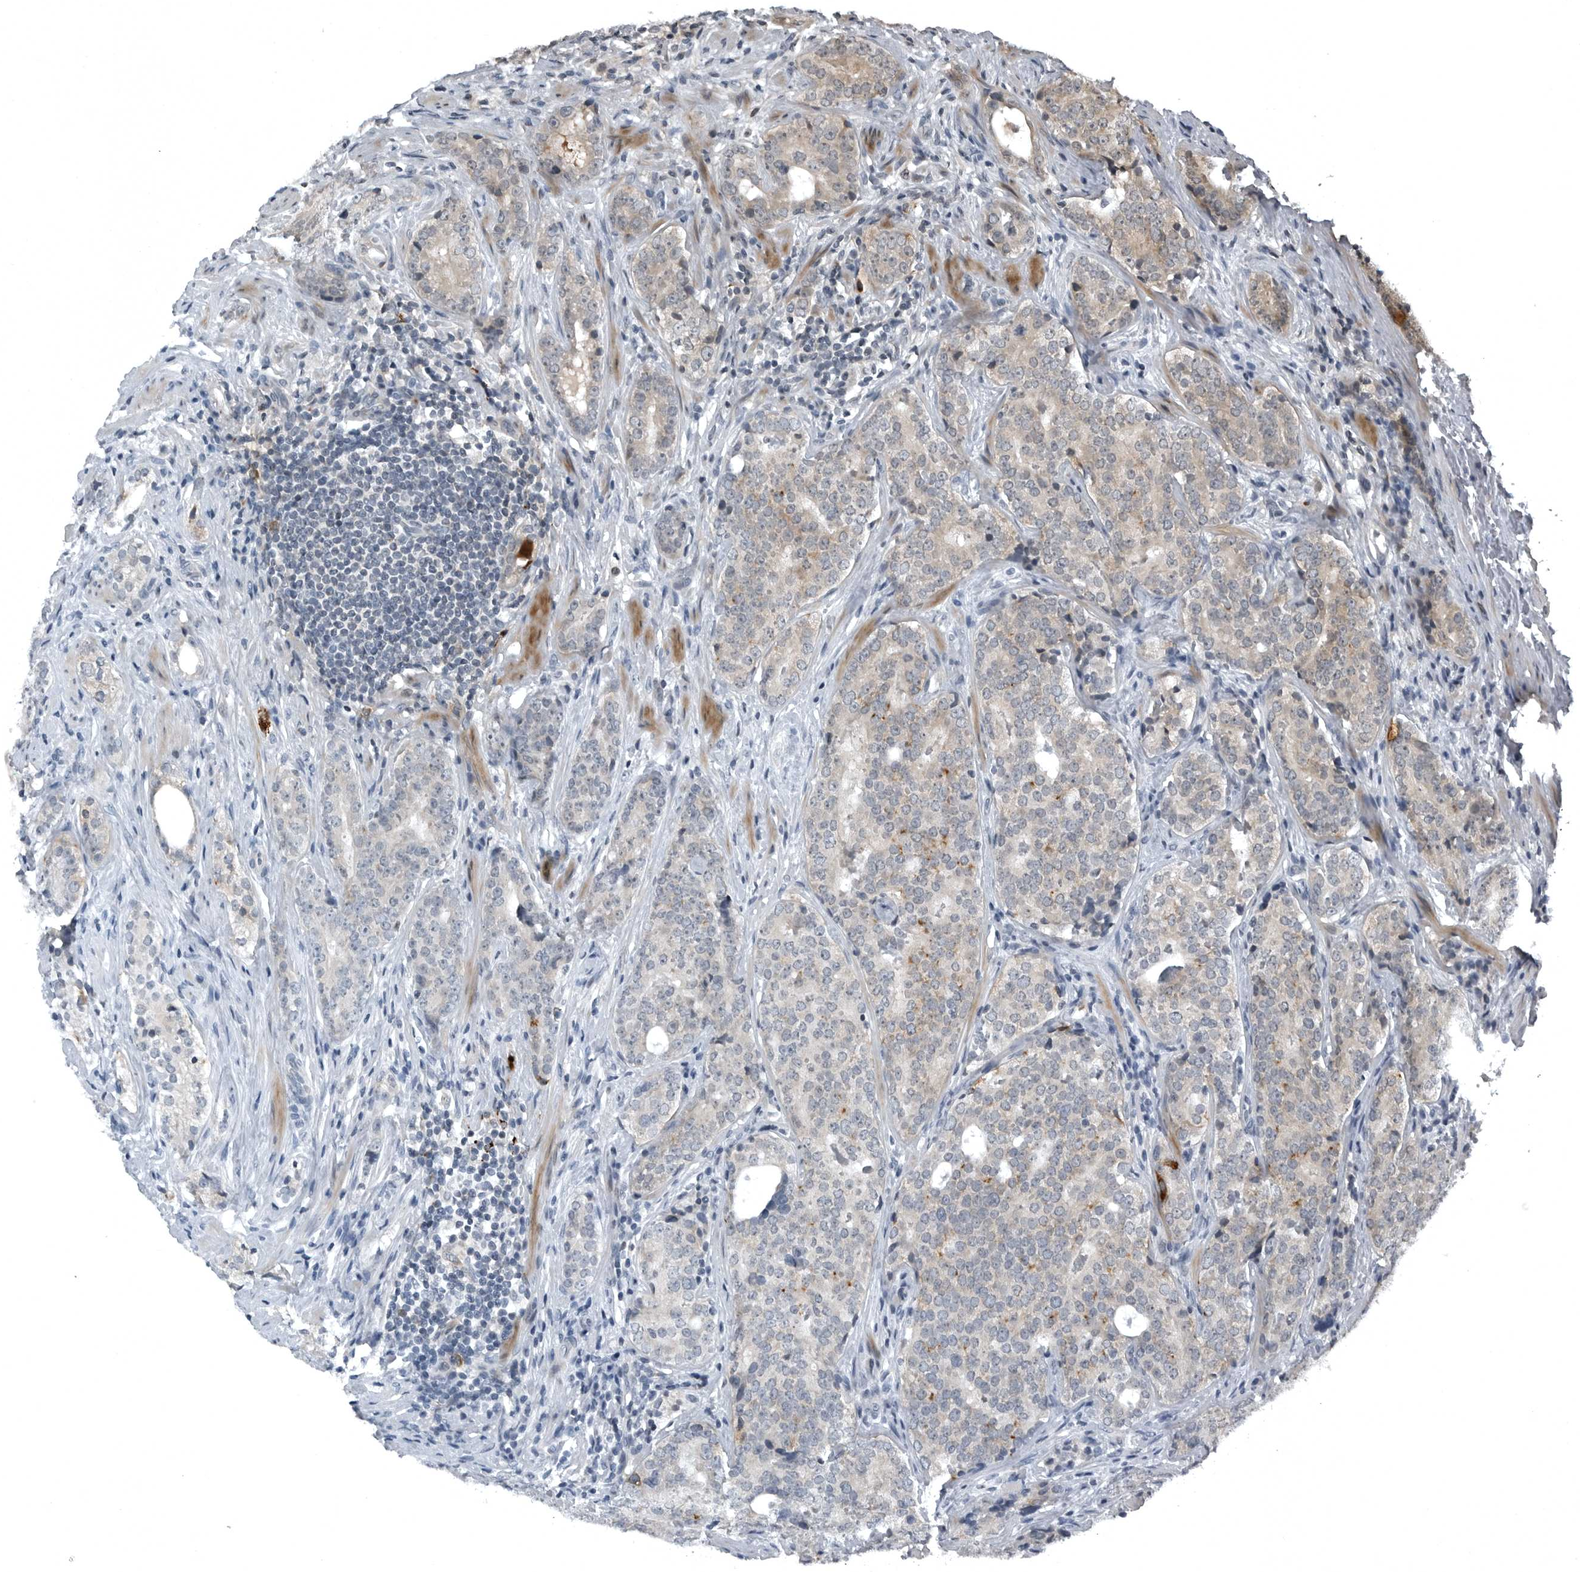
{"staining": {"intensity": "weak", "quantity": "<25%", "location": "cytoplasmic/membranous"}, "tissue": "prostate cancer", "cell_type": "Tumor cells", "image_type": "cancer", "snomed": [{"axis": "morphology", "description": "Adenocarcinoma, High grade"}, {"axis": "topography", "description": "Prostate"}], "caption": "The photomicrograph displays no staining of tumor cells in prostate high-grade adenocarcinoma. (DAB (3,3'-diaminobenzidine) immunohistochemistry, high magnification).", "gene": "GAK", "patient": {"sex": "male", "age": 56}}